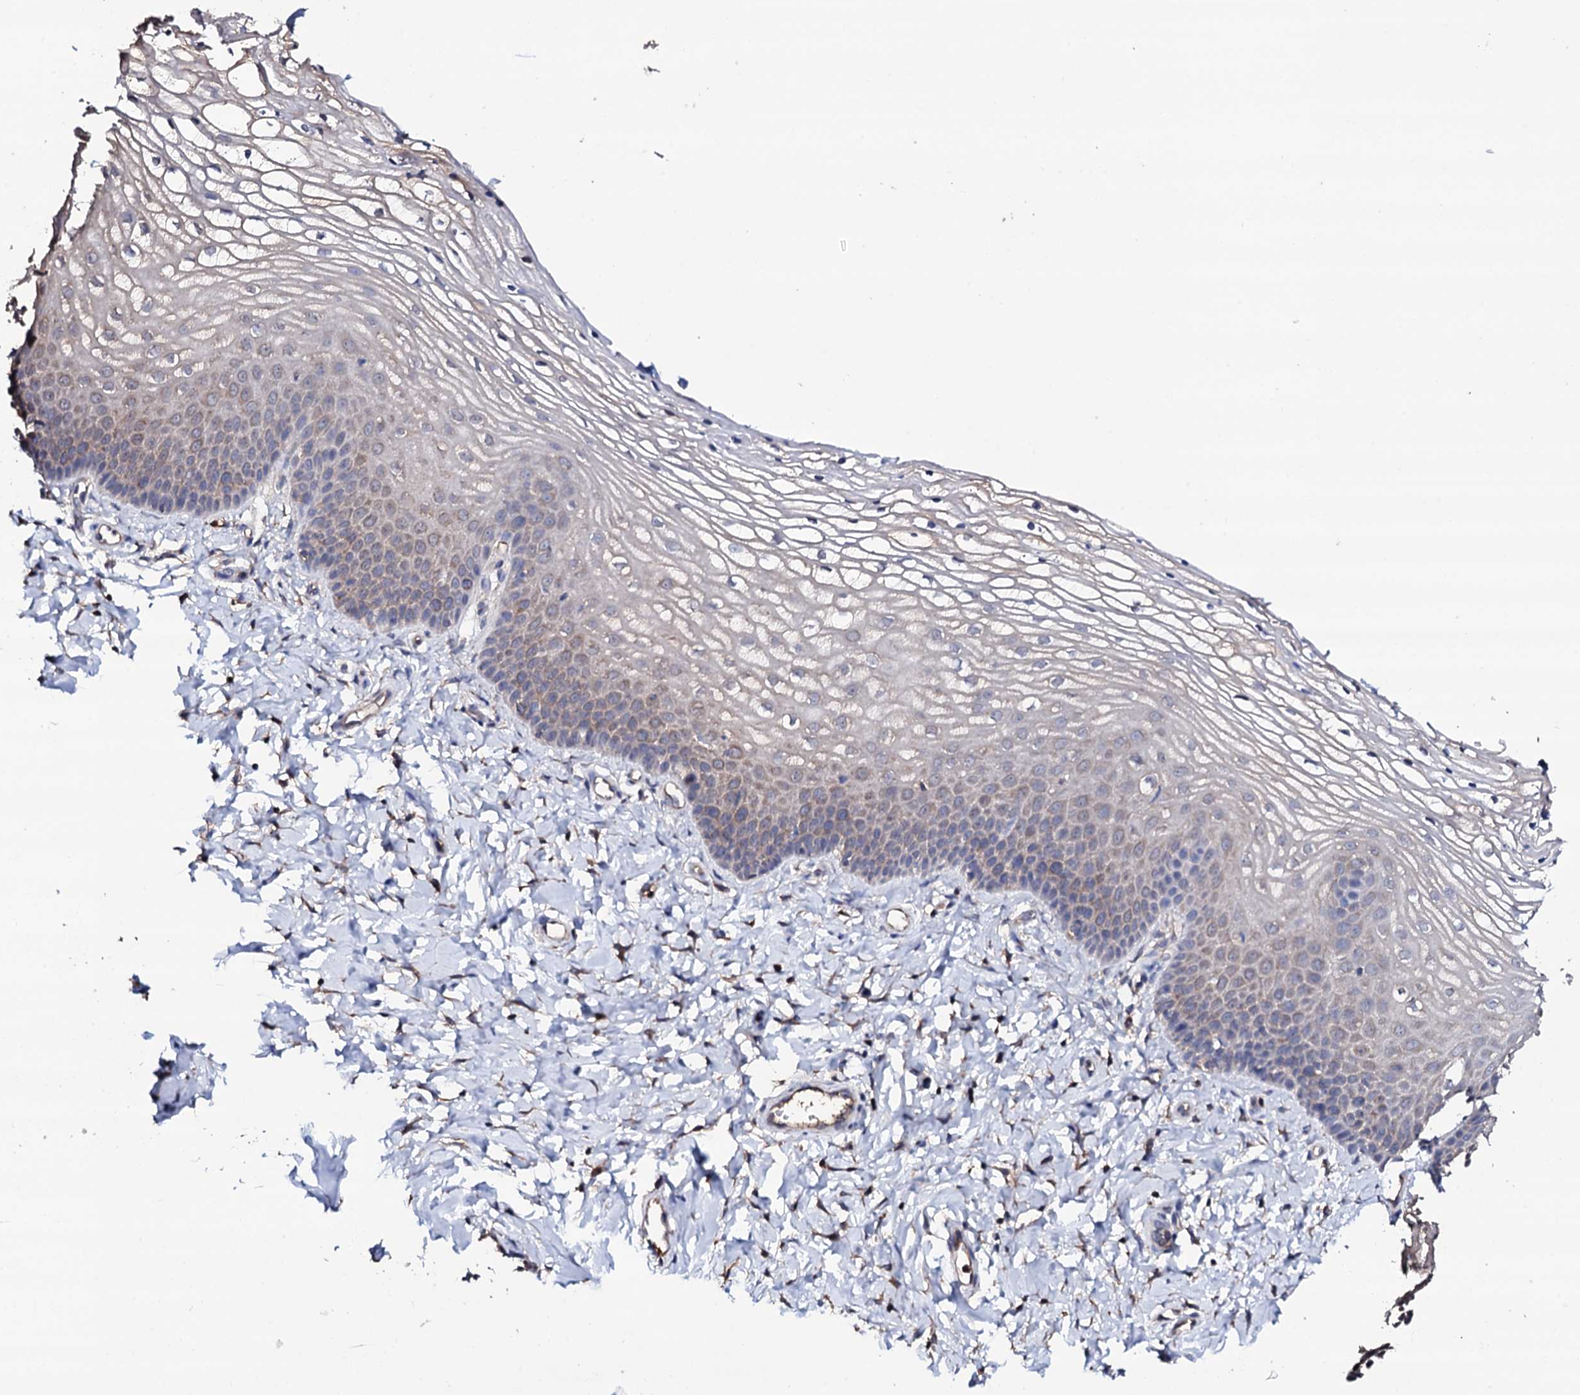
{"staining": {"intensity": "weak", "quantity": "<25%", "location": "cytoplasmic/membranous"}, "tissue": "vagina", "cell_type": "Squamous epithelial cells", "image_type": "normal", "snomed": [{"axis": "morphology", "description": "Normal tissue, NOS"}, {"axis": "topography", "description": "Vagina"}, {"axis": "topography", "description": "Cervix"}], "caption": "This is an immunohistochemistry histopathology image of benign vagina. There is no staining in squamous epithelial cells.", "gene": "TCAF2C", "patient": {"sex": "female", "age": 40}}